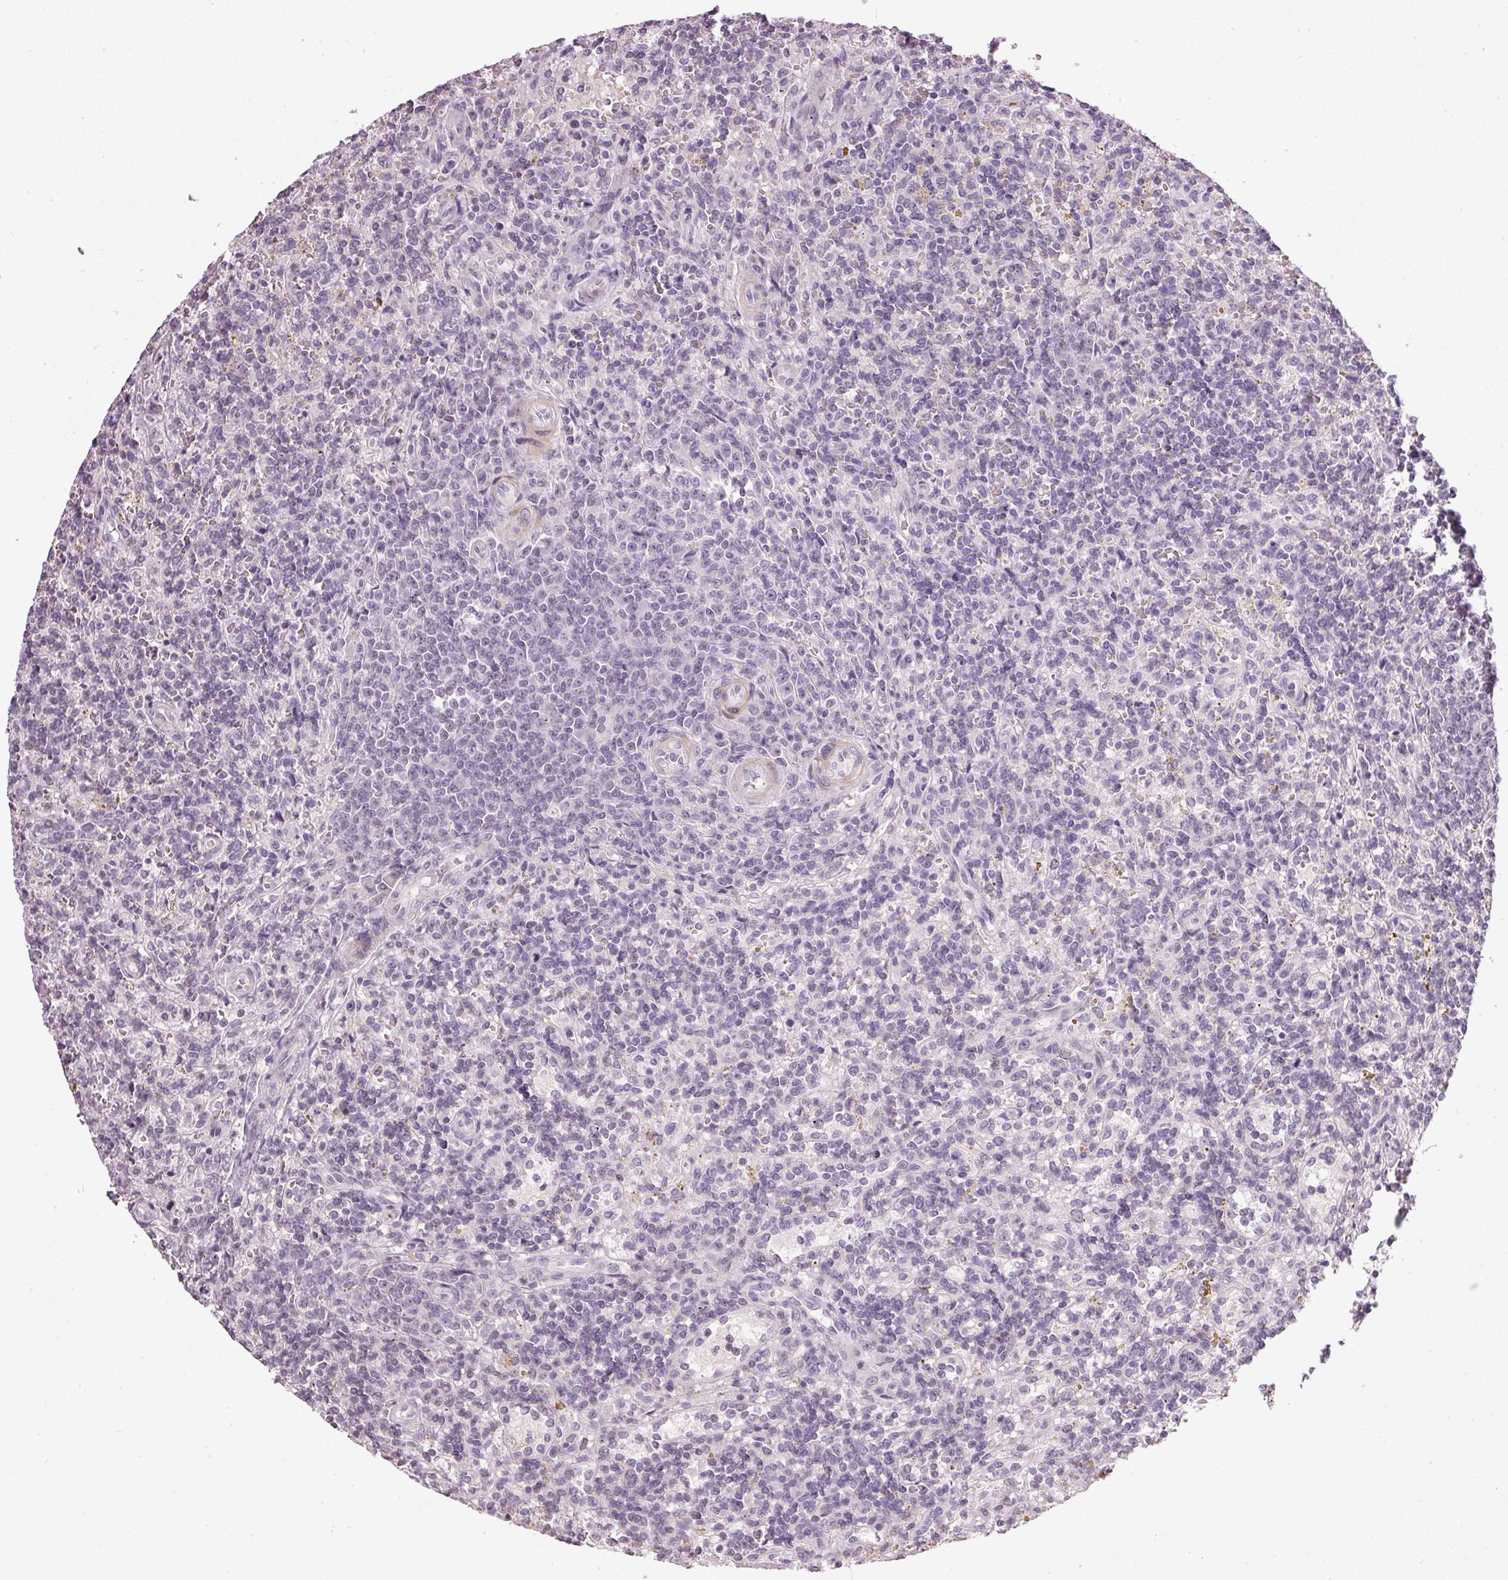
{"staining": {"intensity": "negative", "quantity": "none", "location": "none"}, "tissue": "lymphoma", "cell_type": "Tumor cells", "image_type": "cancer", "snomed": [{"axis": "morphology", "description": "Malignant lymphoma, non-Hodgkin's type, Low grade"}, {"axis": "topography", "description": "Spleen"}], "caption": "Immunohistochemistry image of malignant lymphoma, non-Hodgkin's type (low-grade) stained for a protein (brown), which shows no expression in tumor cells.", "gene": "NRDE2", "patient": {"sex": "male", "age": 67}}